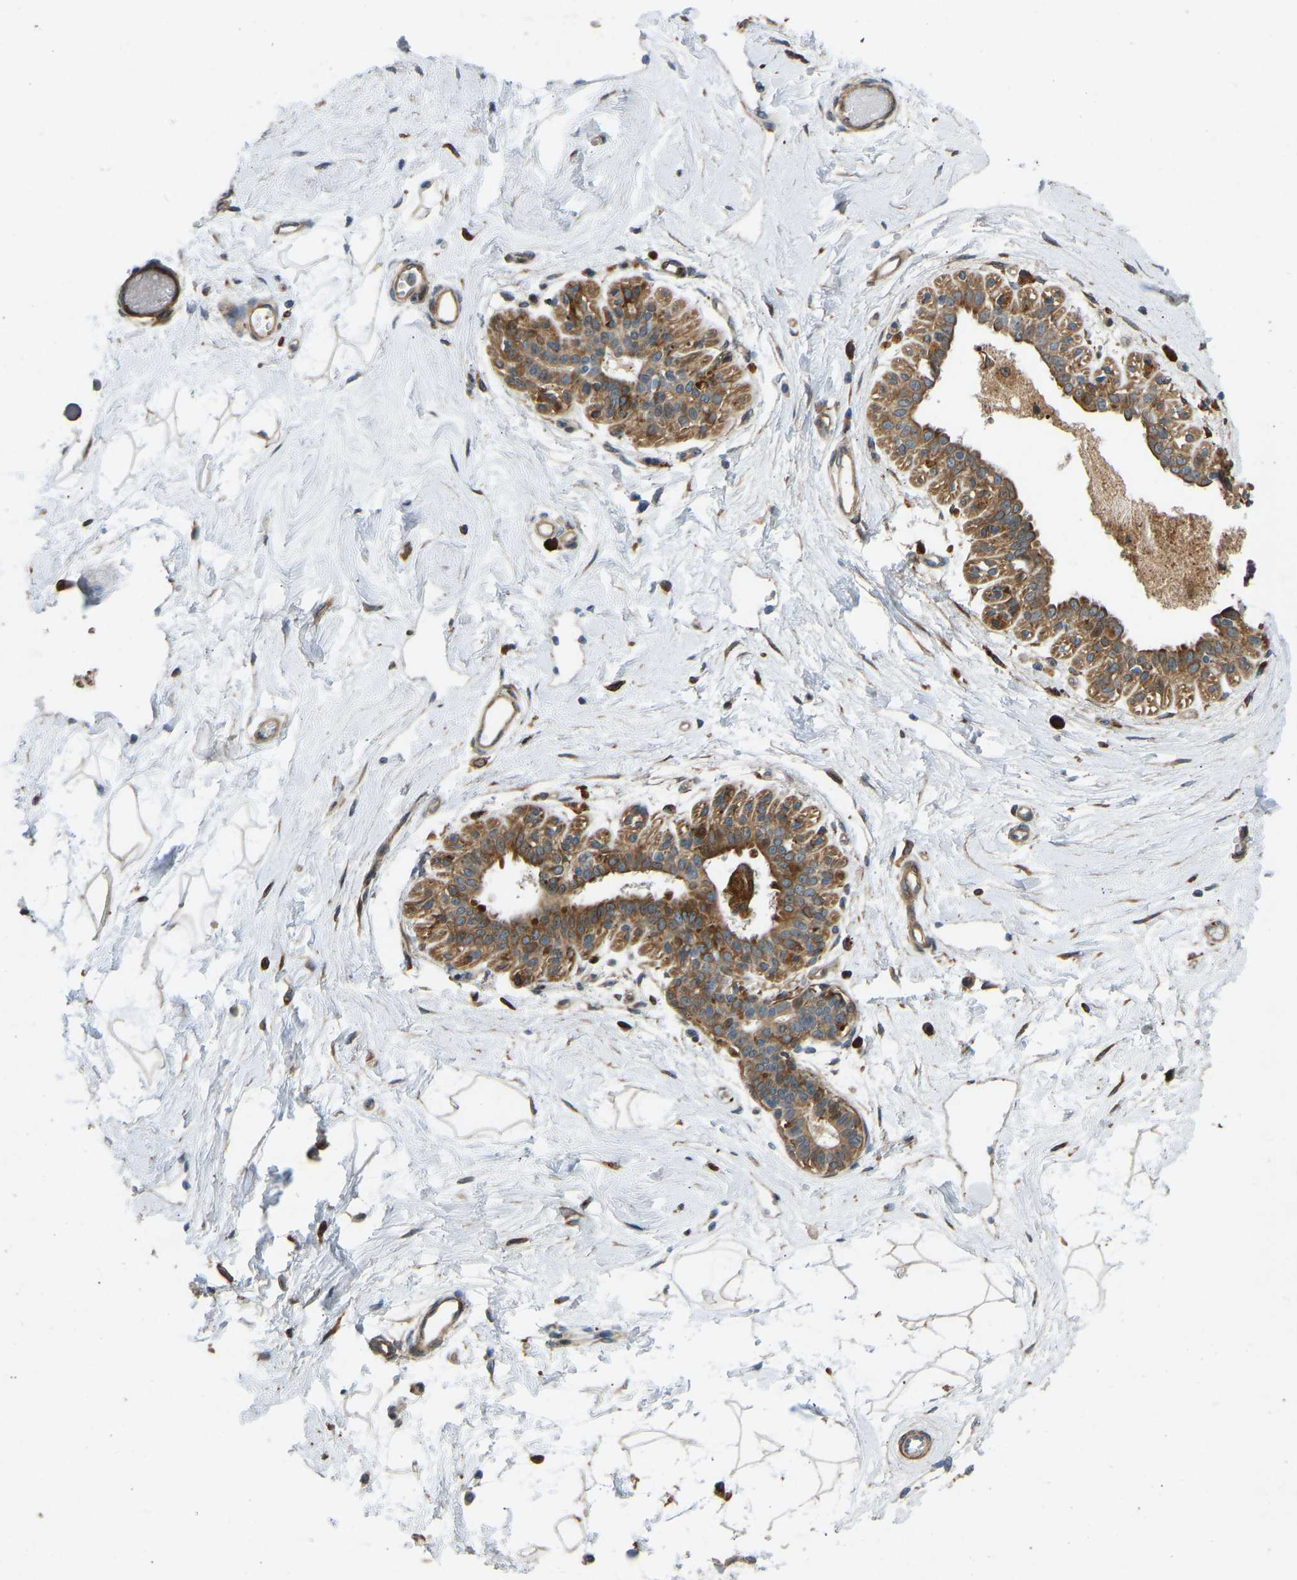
{"staining": {"intensity": "moderate", "quantity": ">75%", "location": "cytoplasmic/membranous"}, "tissue": "breast", "cell_type": "Adipocytes", "image_type": "normal", "snomed": [{"axis": "morphology", "description": "Normal tissue, NOS"}, {"axis": "topography", "description": "Breast"}], "caption": "Breast stained with immunohistochemistry exhibits moderate cytoplasmic/membranous expression in about >75% of adipocytes. (DAB = brown stain, brightfield microscopy at high magnification).", "gene": "OS9", "patient": {"sex": "female", "age": 45}}